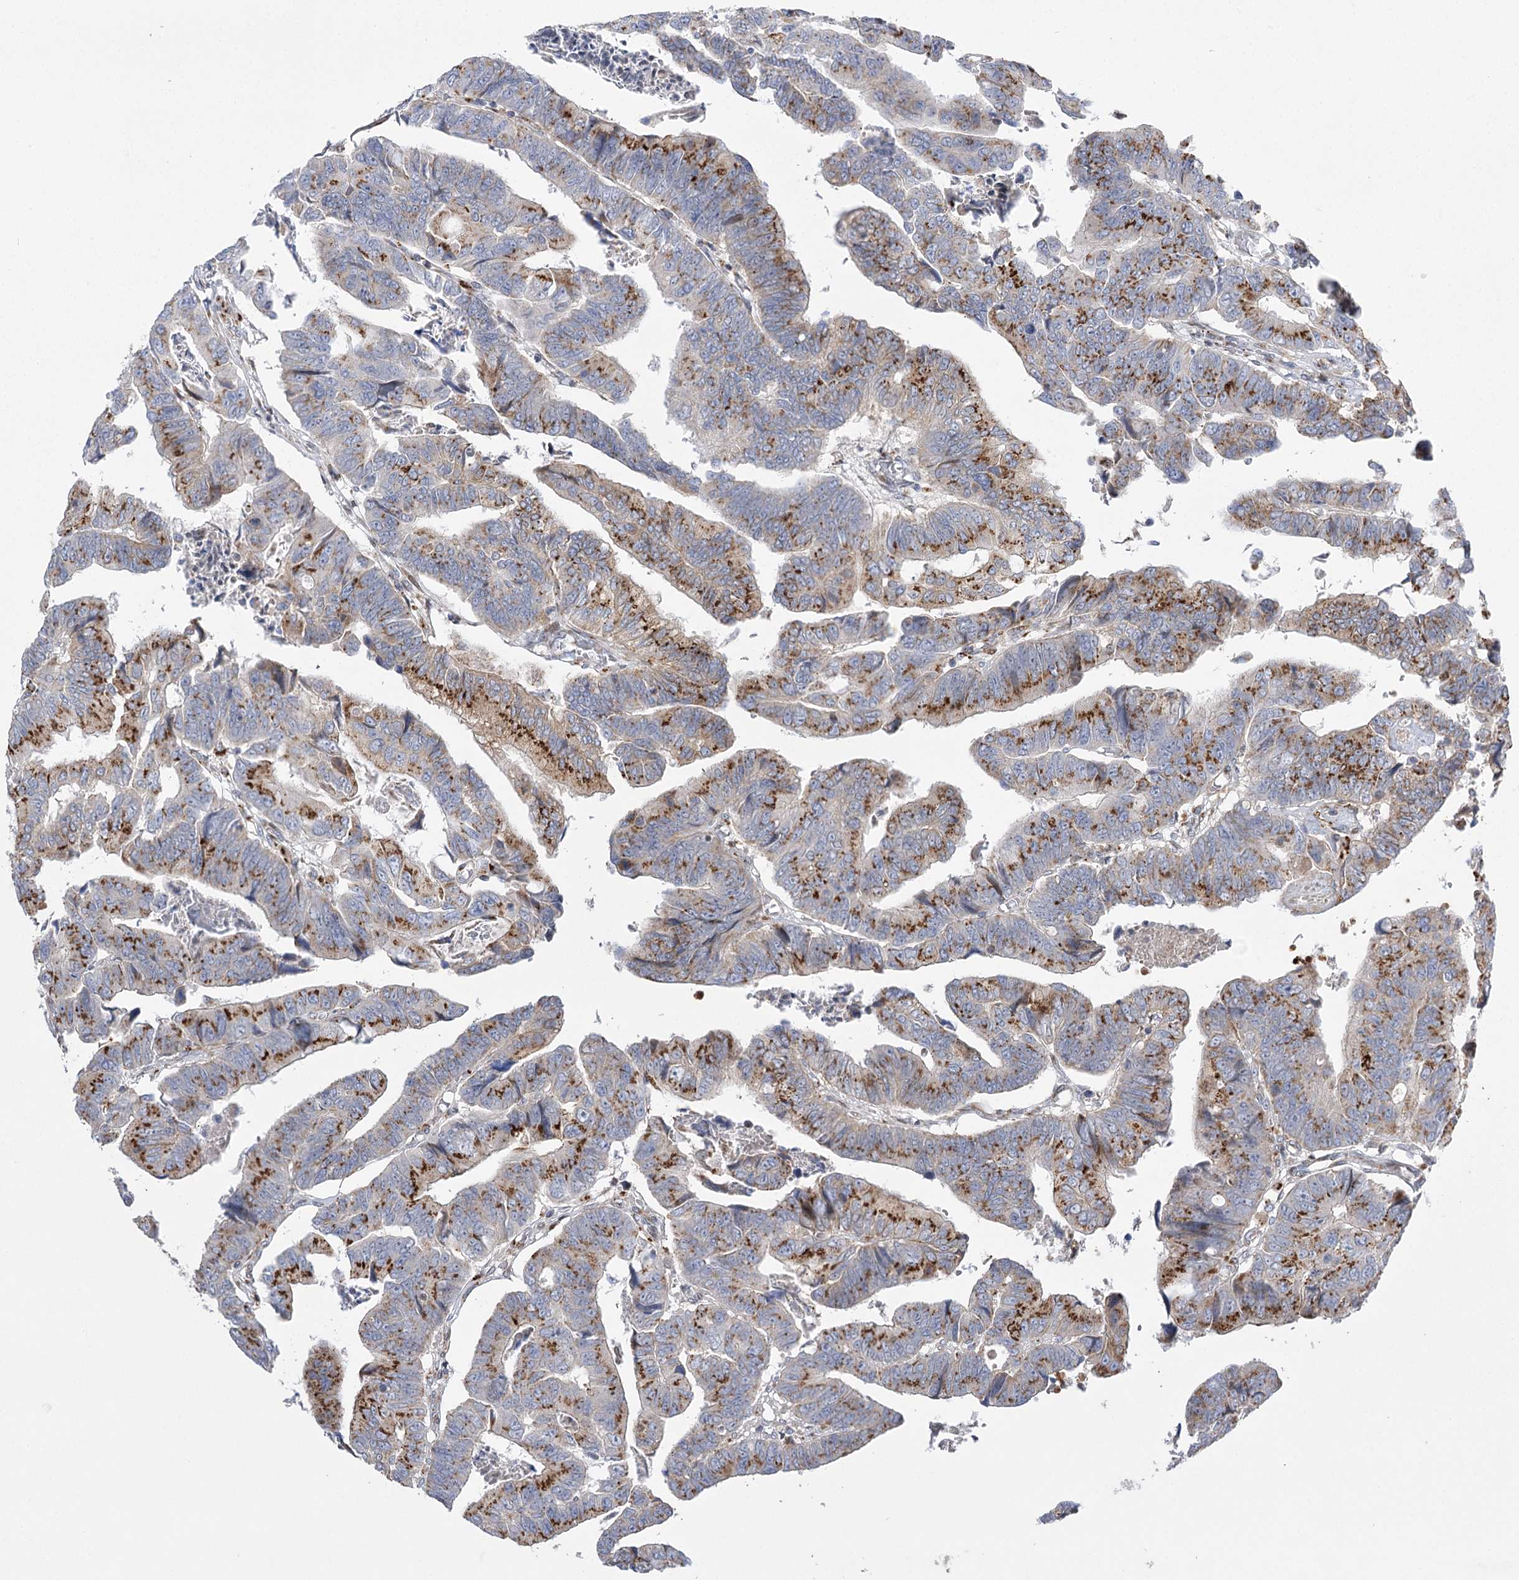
{"staining": {"intensity": "strong", "quantity": "25%-75%", "location": "cytoplasmic/membranous"}, "tissue": "colorectal cancer", "cell_type": "Tumor cells", "image_type": "cancer", "snomed": [{"axis": "morphology", "description": "Adenocarcinoma, NOS"}, {"axis": "topography", "description": "Rectum"}], "caption": "Tumor cells display strong cytoplasmic/membranous expression in about 25%-75% of cells in colorectal cancer (adenocarcinoma). (DAB (3,3'-diaminobenzidine) = brown stain, brightfield microscopy at high magnification).", "gene": "NME7", "patient": {"sex": "female", "age": 65}}